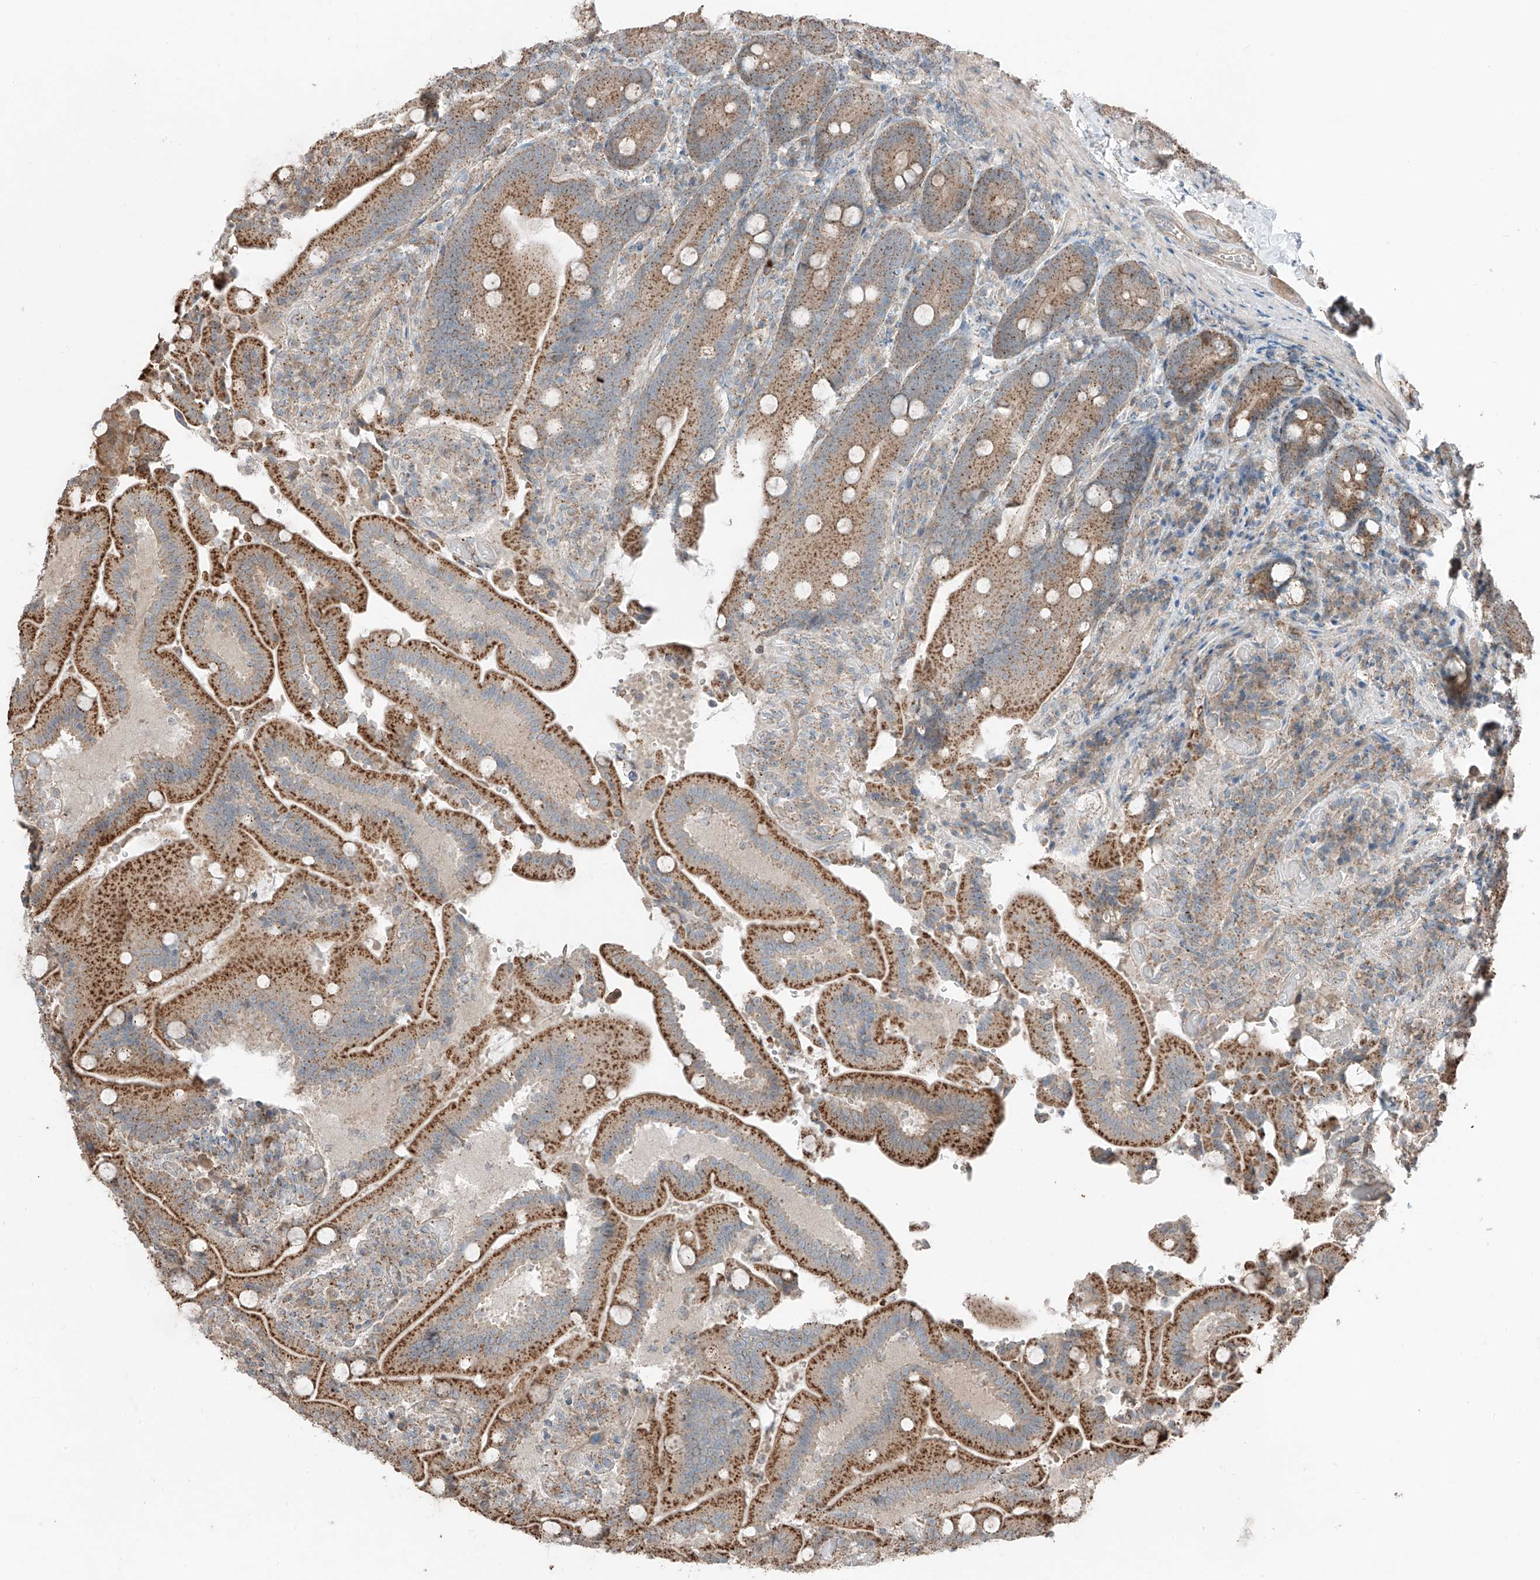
{"staining": {"intensity": "moderate", "quantity": ">75%", "location": "cytoplasmic/membranous"}, "tissue": "duodenum", "cell_type": "Glandular cells", "image_type": "normal", "snomed": [{"axis": "morphology", "description": "Normal tissue, NOS"}, {"axis": "topography", "description": "Duodenum"}], "caption": "Benign duodenum was stained to show a protein in brown. There is medium levels of moderate cytoplasmic/membranous staining in approximately >75% of glandular cells.", "gene": "CEP162", "patient": {"sex": "female", "age": 62}}